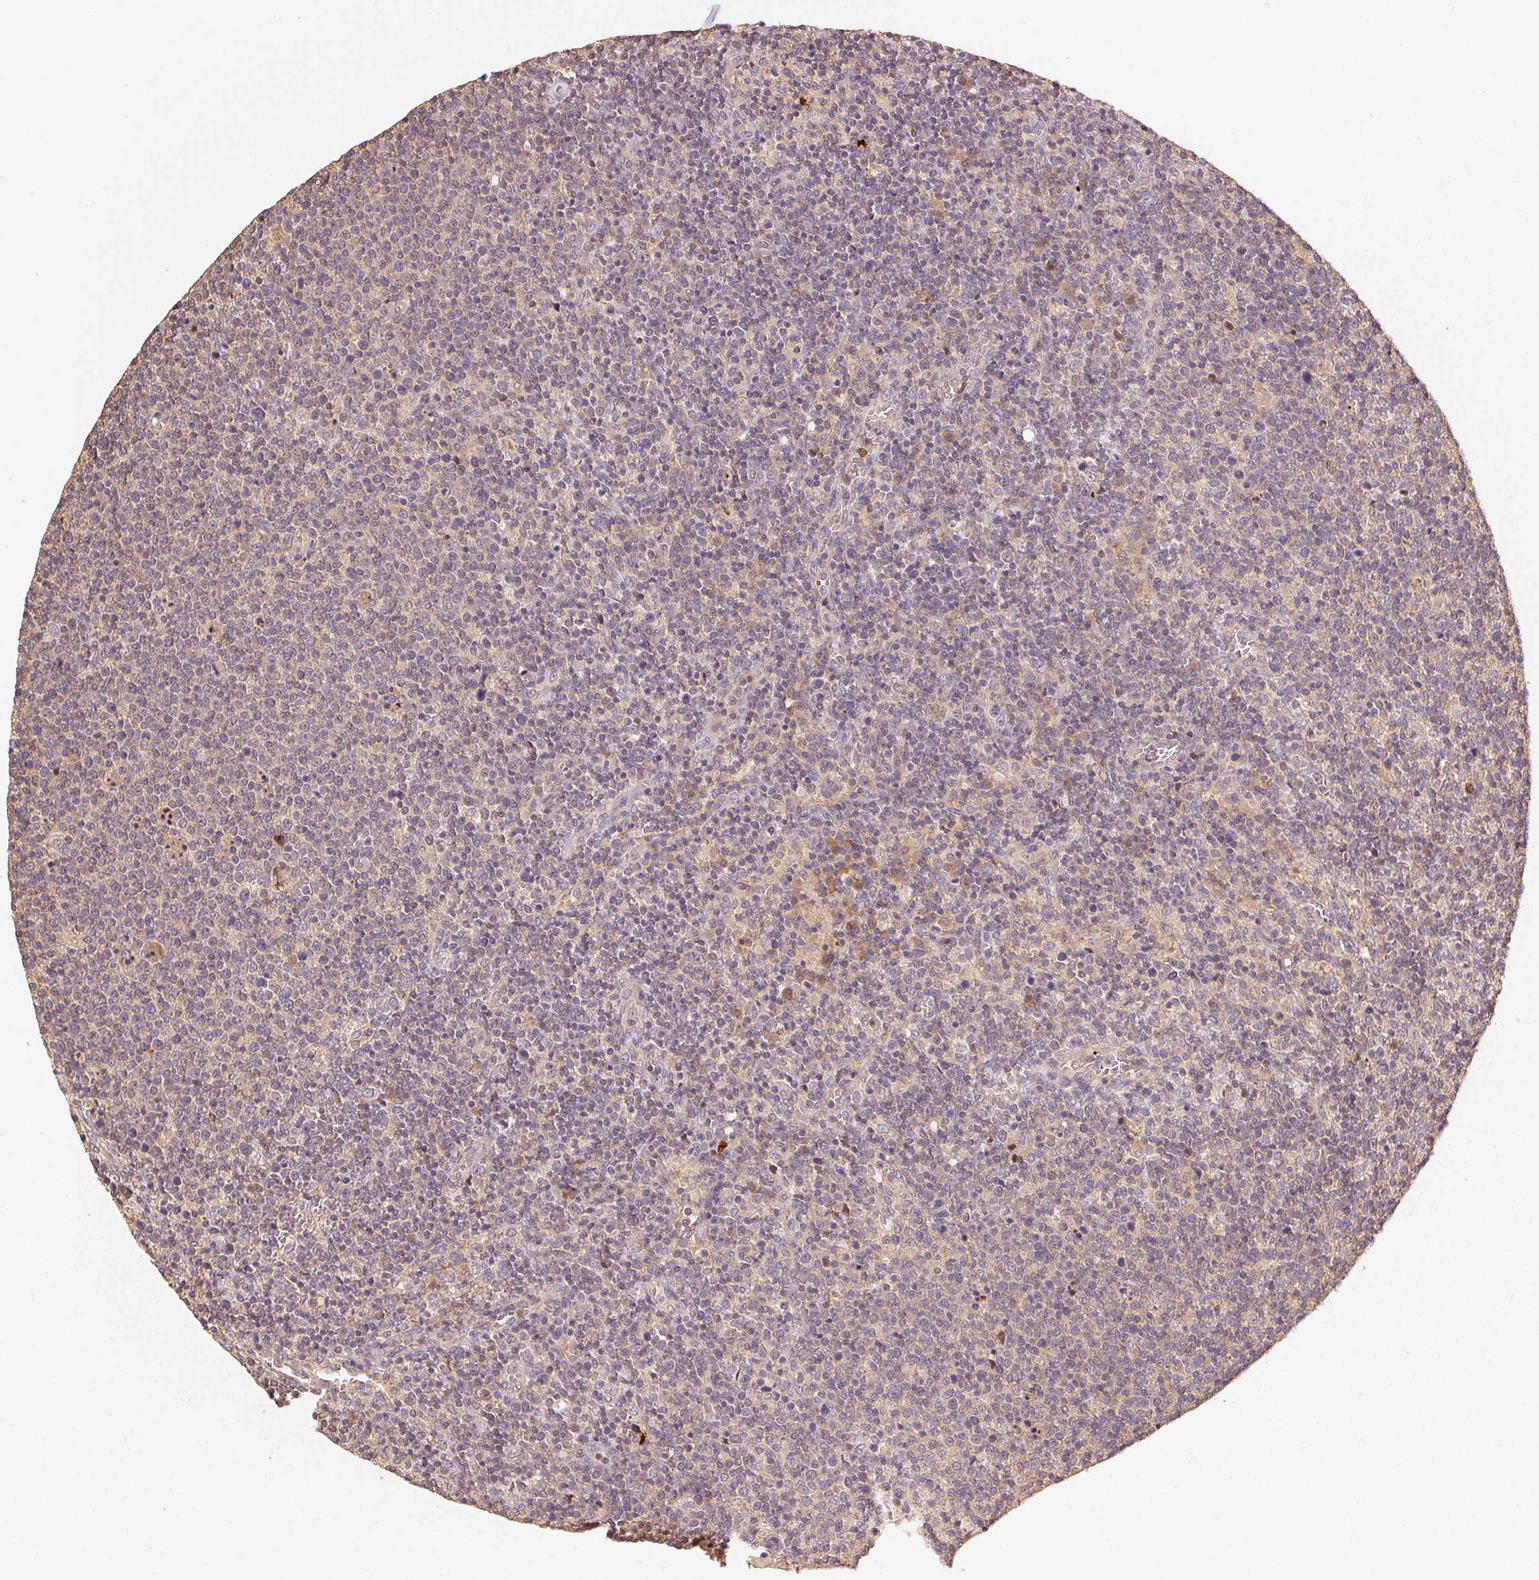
{"staining": {"intensity": "weak", "quantity": "<25%", "location": "cytoplasmic/membranous"}, "tissue": "lymphoma", "cell_type": "Tumor cells", "image_type": "cancer", "snomed": [{"axis": "morphology", "description": "Malignant lymphoma, non-Hodgkin's type, High grade"}, {"axis": "topography", "description": "Lymph node"}], "caption": "This histopathology image is of malignant lymphoma, non-Hodgkin's type (high-grade) stained with IHC to label a protein in brown with the nuclei are counter-stained blue. There is no positivity in tumor cells.", "gene": "RALA", "patient": {"sex": "male", "age": 61}}